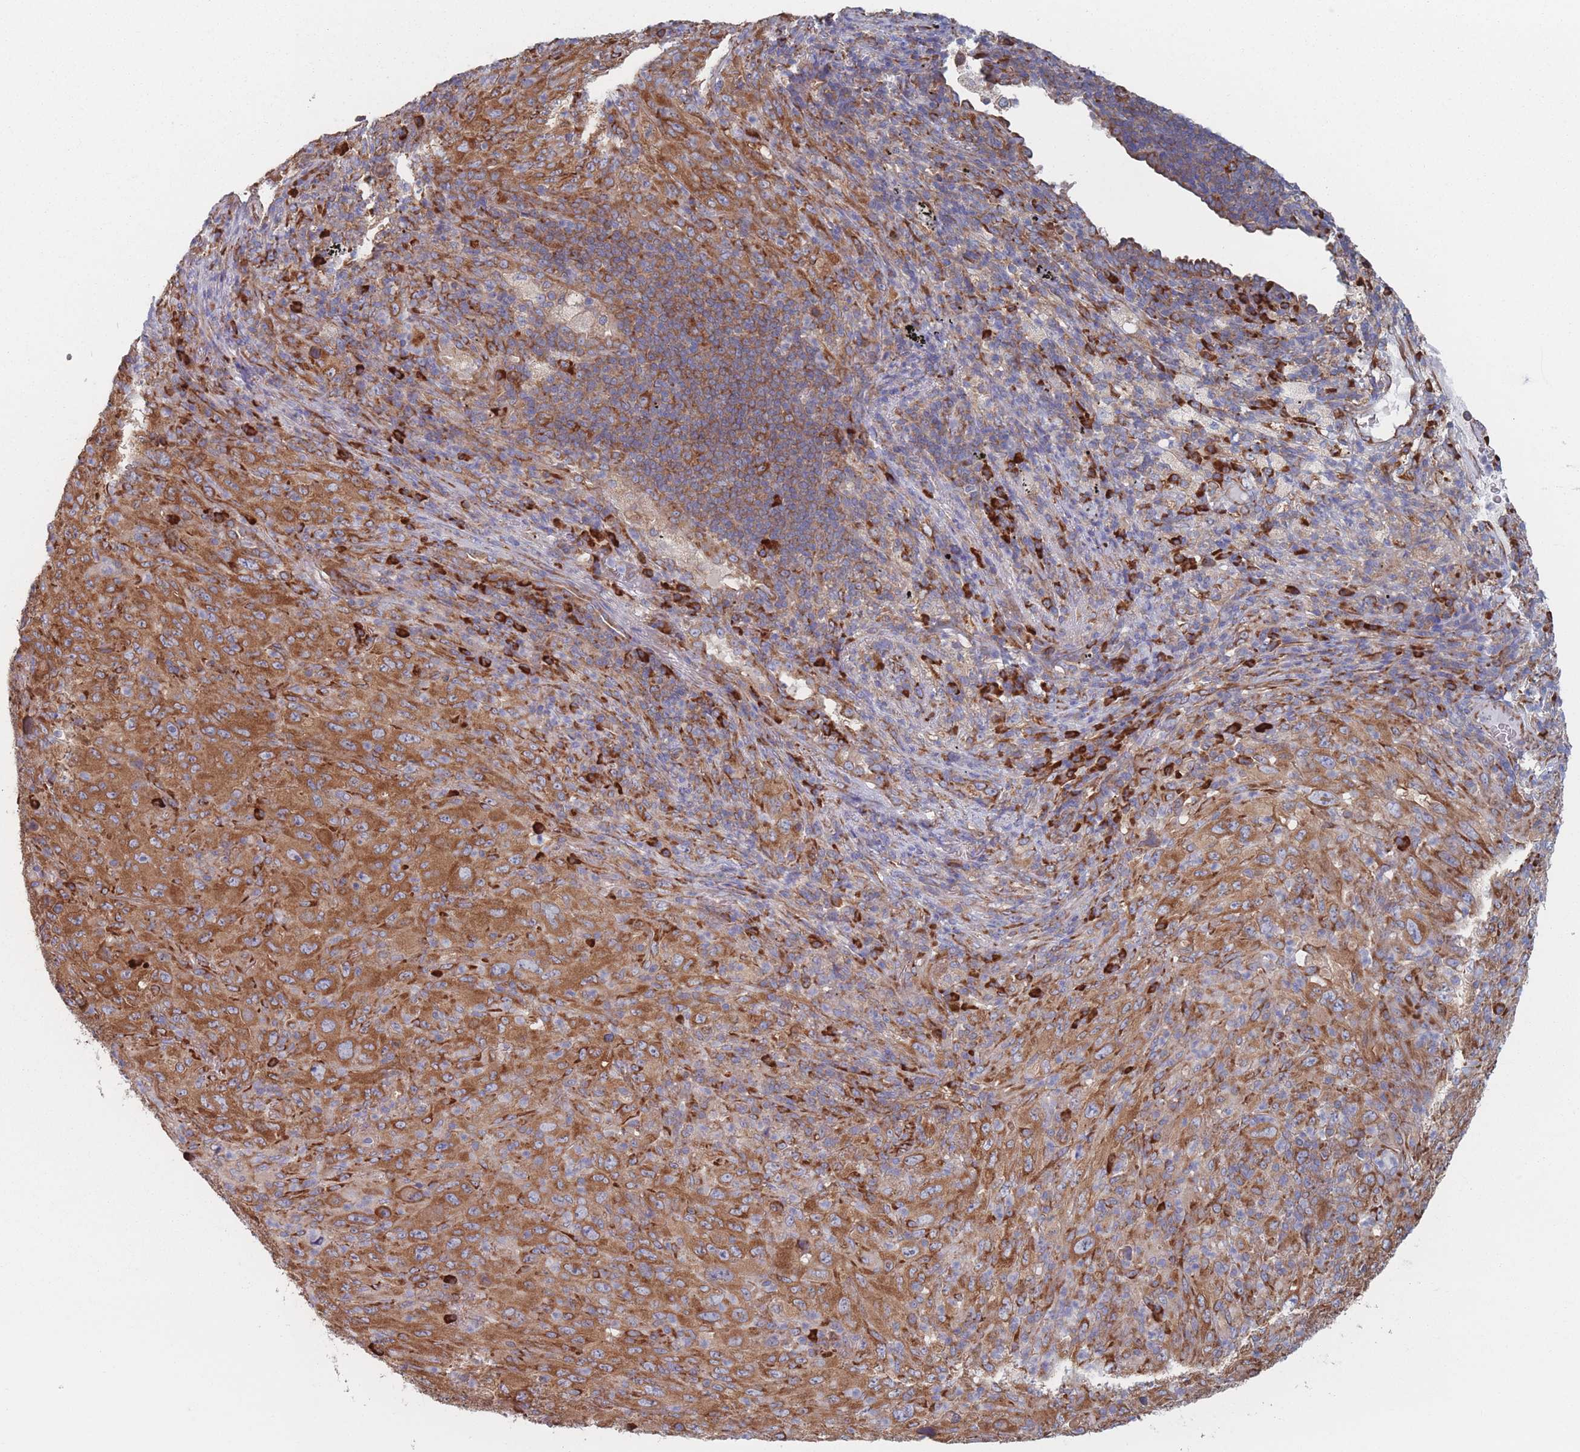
{"staining": {"intensity": "moderate", "quantity": ">75%", "location": "cytoplasmic/membranous"}, "tissue": "melanoma", "cell_type": "Tumor cells", "image_type": "cancer", "snomed": [{"axis": "morphology", "description": "Malignant melanoma, Metastatic site"}, {"axis": "topography", "description": "Skin"}], "caption": "Malignant melanoma (metastatic site) tissue reveals moderate cytoplasmic/membranous staining in approximately >75% of tumor cells, visualized by immunohistochemistry.", "gene": "EEF1B2", "patient": {"sex": "female", "age": 56}}